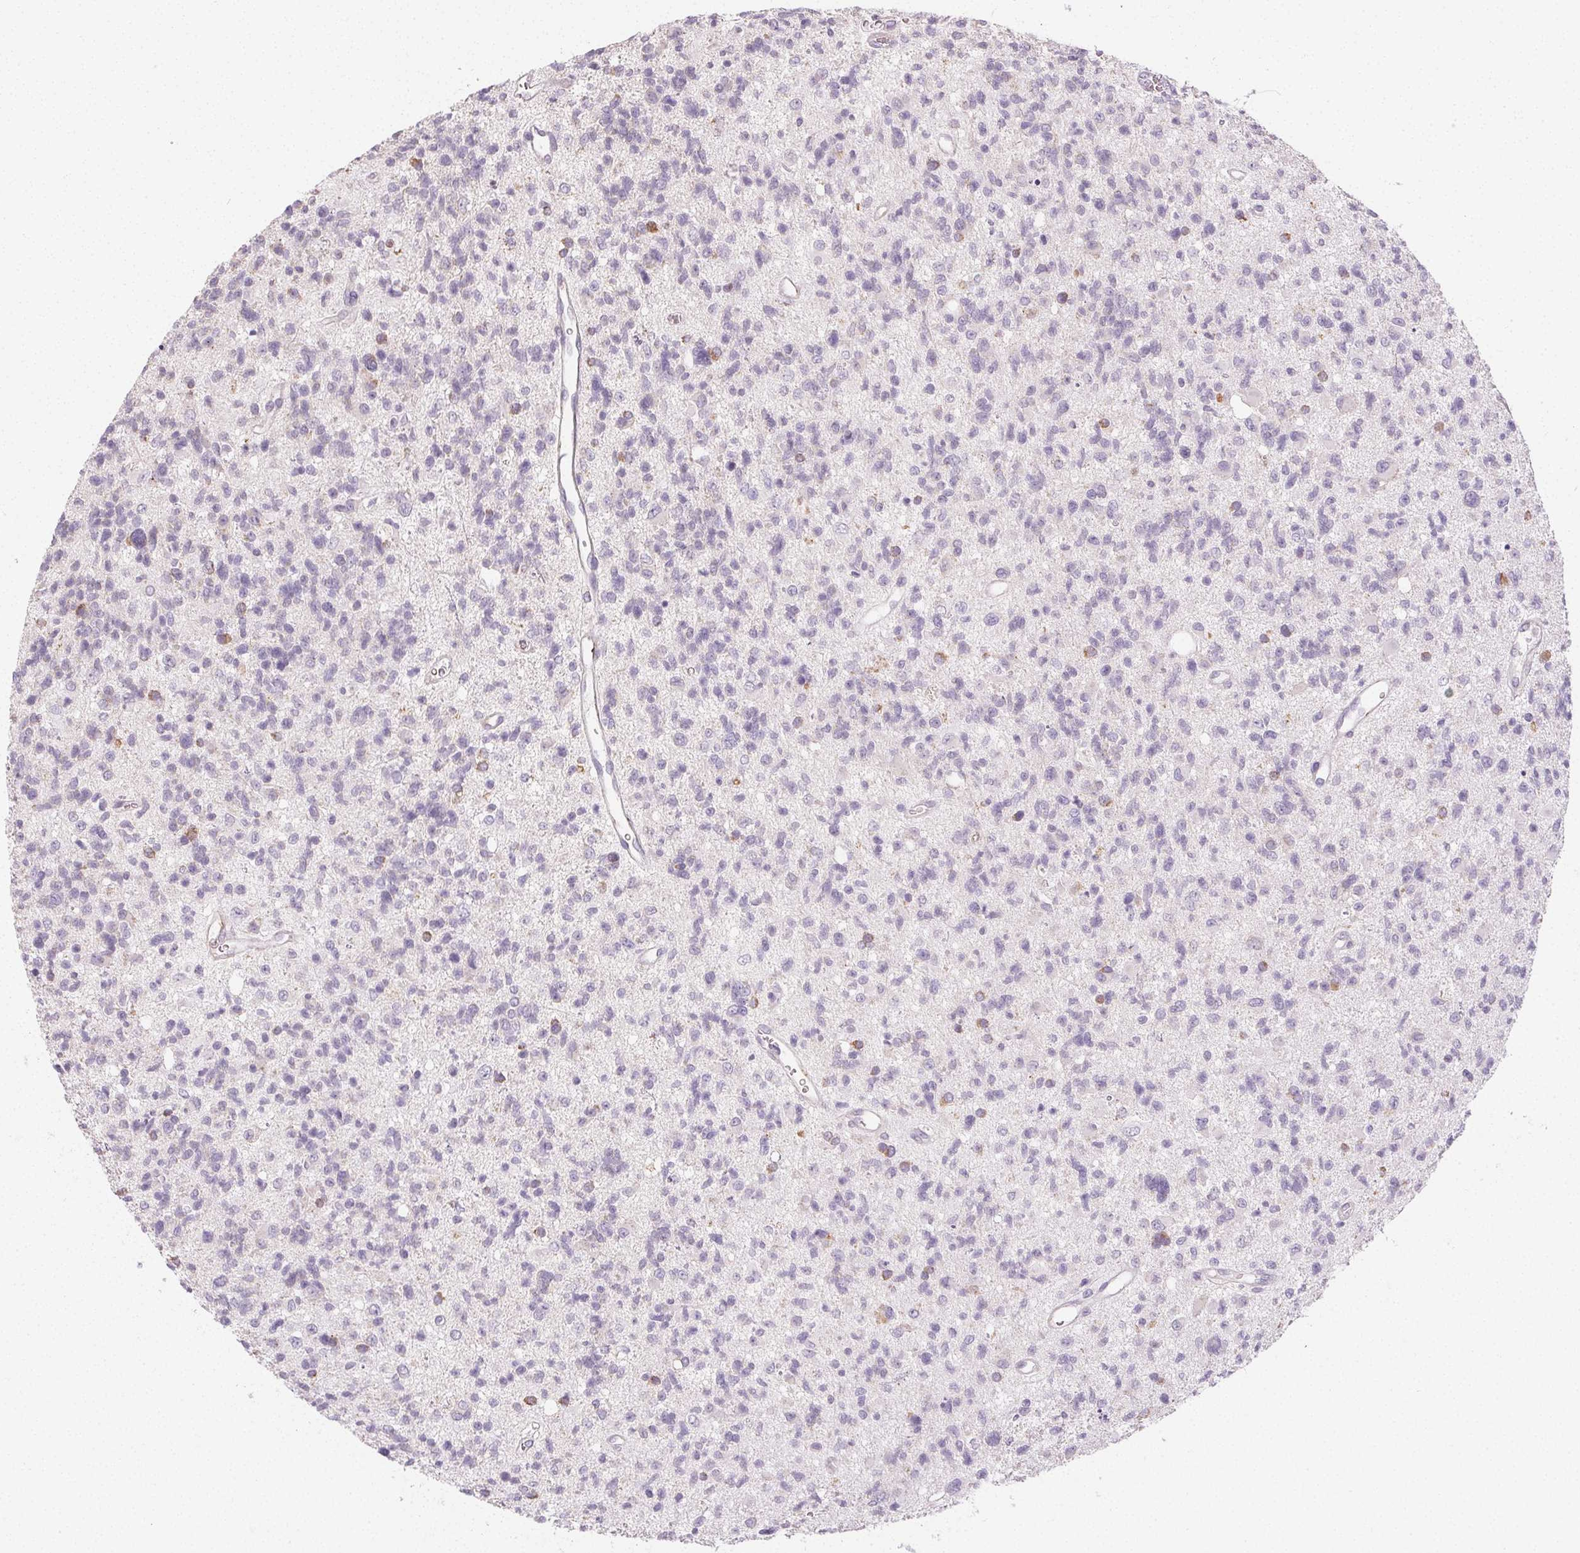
{"staining": {"intensity": "weak", "quantity": "<25%", "location": "cytoplasmic/membranous"}, "tissue": "glioma", "cell_type": "Tumor cells", "image_type": "cancer", "snomed": [{"axis": "morphology", "description": "Glioma, malignant, High grade"}, {"axis": "topography", "description": "Brain"}], "caption": "Malignant glioma (high-grade) was stained to show a protein in brown. There is no significant positivity in tumor cells. The staining is performed using DAB (3,3'-diaminobenzidine) brown chromogen with nuclei counter-stained in using hematoxylin.", "gene": "SMYD1", "patient": {"sex": "male", "age": 29}}